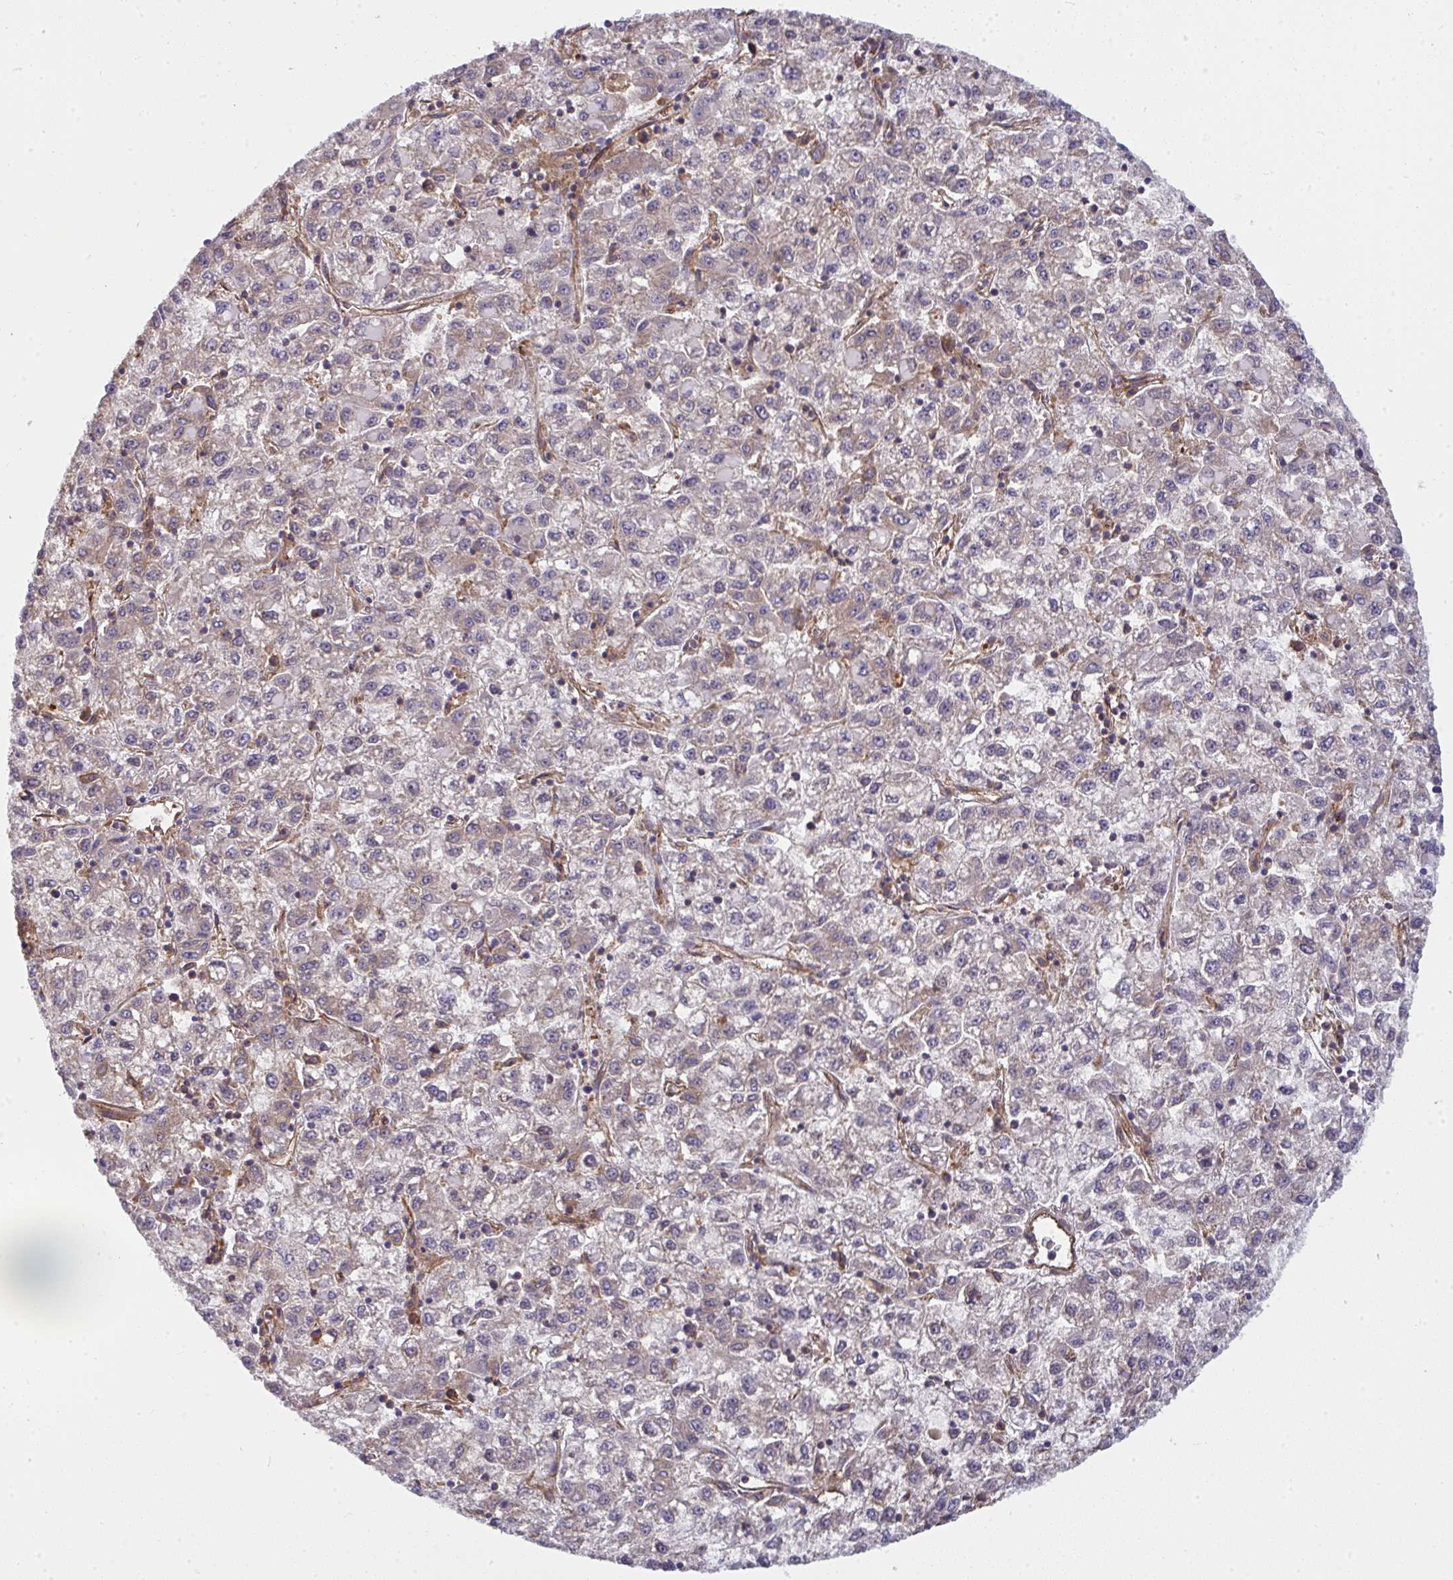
{"staining": {"intensity": "weak", "quantity": "<25%", "location": "cytoplasmic/membranous"}, "tissue": "liver cancer", "cell_type": "Tumor cells", "image_type": "cancer", "snomed": [{"axis": "morphology", "description": "Carcinoma, Hepatocellular, NOS"}, {"axis": "topography", "description": "Liver"}], "caption": "Protein analysis of liver cancer (hepatocellular carcinoma) displays no significant staining in tumor cells.", "gene": "DYNC1I2", "patient": {"sex": "male", "age": 40}}